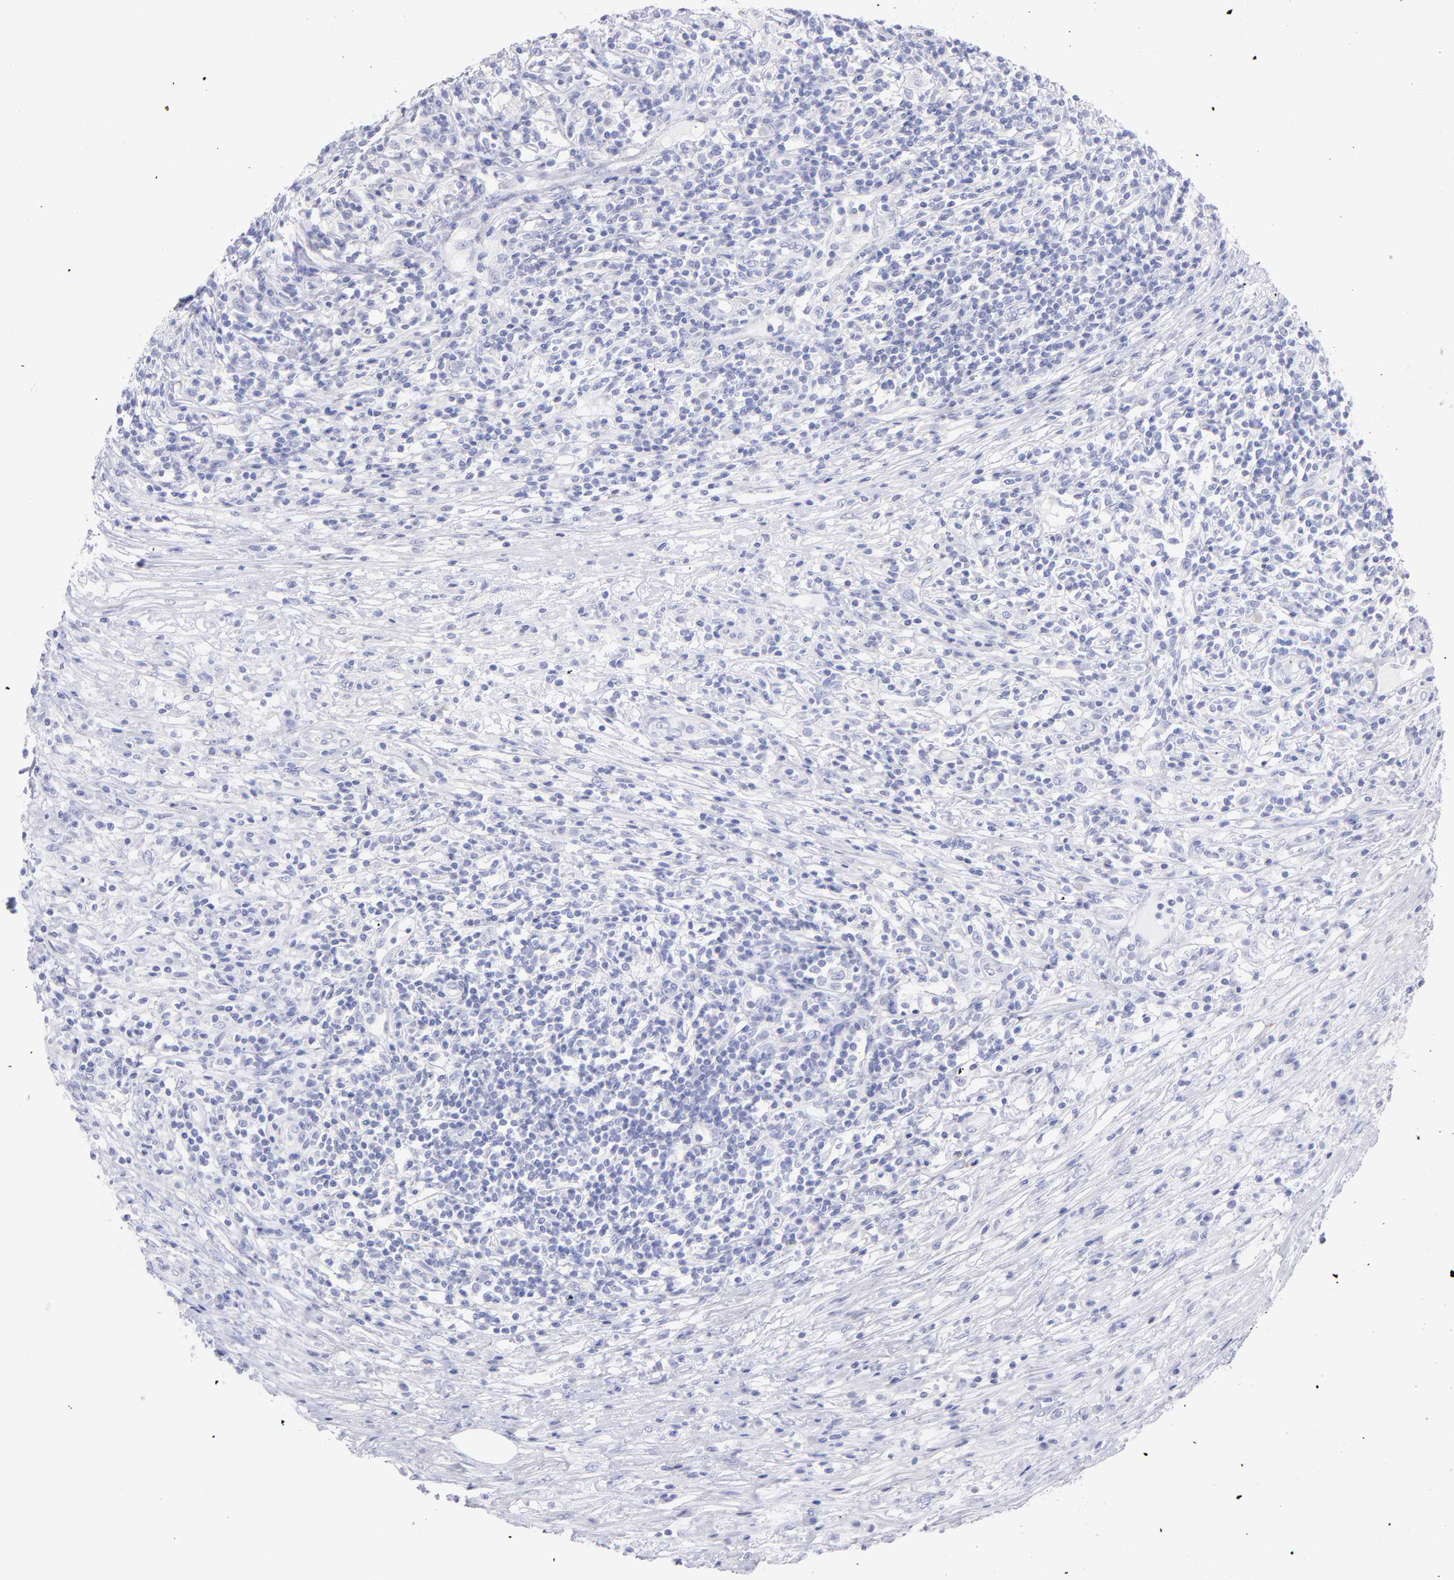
{"staining": {"intensity": "negative", "quantity": "none", "location": "none"}, "tissue": "lymphoma", "cell_type": "Tumor cells", "image_type": "cancer", "snomed": [{"axis": "morphology", "description": "Malignant lymphoma, non-Hodgkin's type, High grade"}, {"axis": "topography", "description": "Lymph node"}], "caption": "There is no significant staining in tumor cells of lymphoma.", "gene": "SCGN", "patient": {"sex": "female", "age": 84}}